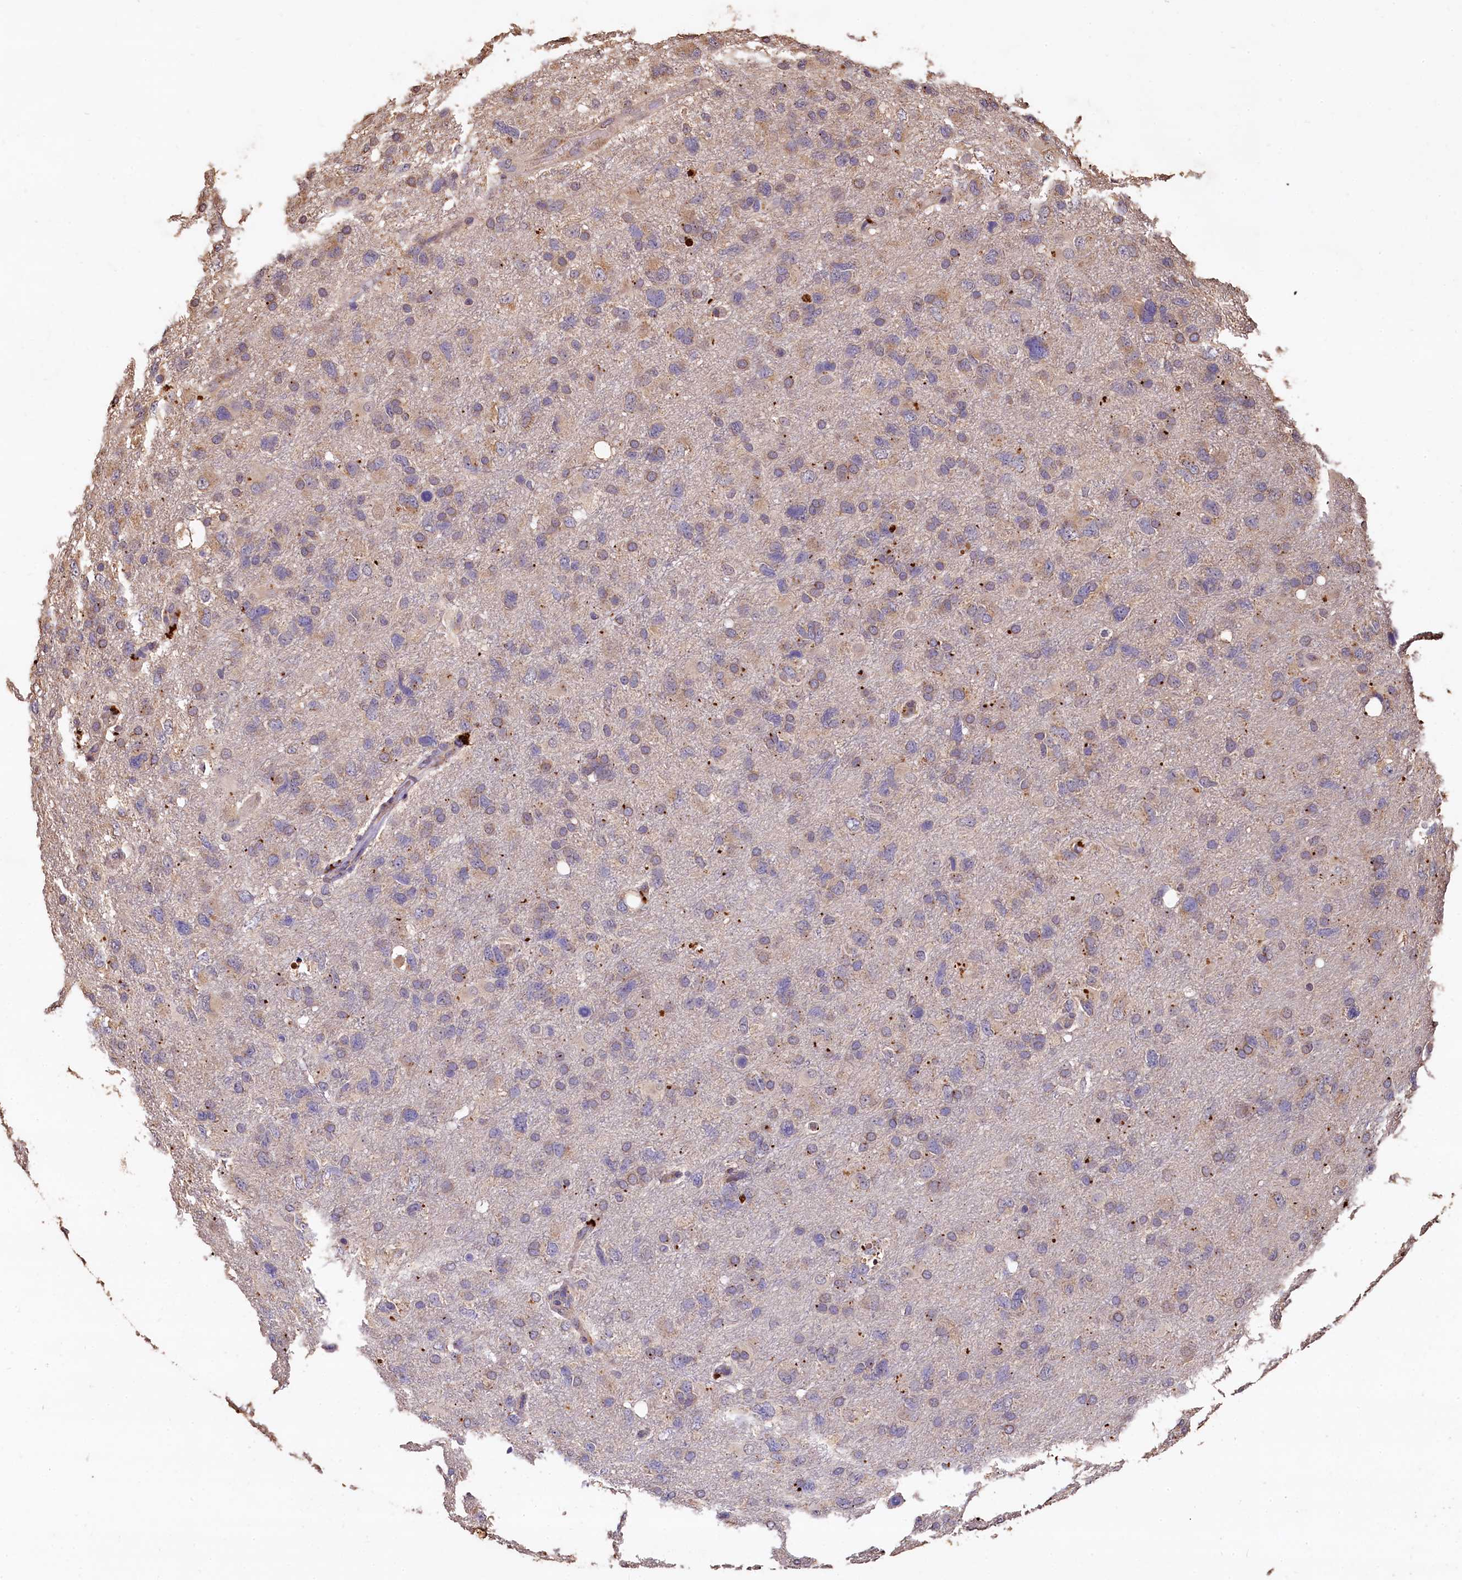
{"staining": {"intensity": "weak", "quantity": "<25%", "location": "cytoplasmic/membranous"}, "tissue": "glioma", "cell_type": "Tumor cells", "image_type": "cancer", "snomed": [{"axis": "morphology", "description": "Glioma, malignant, High grade"}, {"axis": "topography", "description": "Brain"}], "caption": "Micrograph shows no protein staining in tumor cells of glioma tissue.", "gene": "LSM4", "patient": {"sex": "male", "age": 61}}